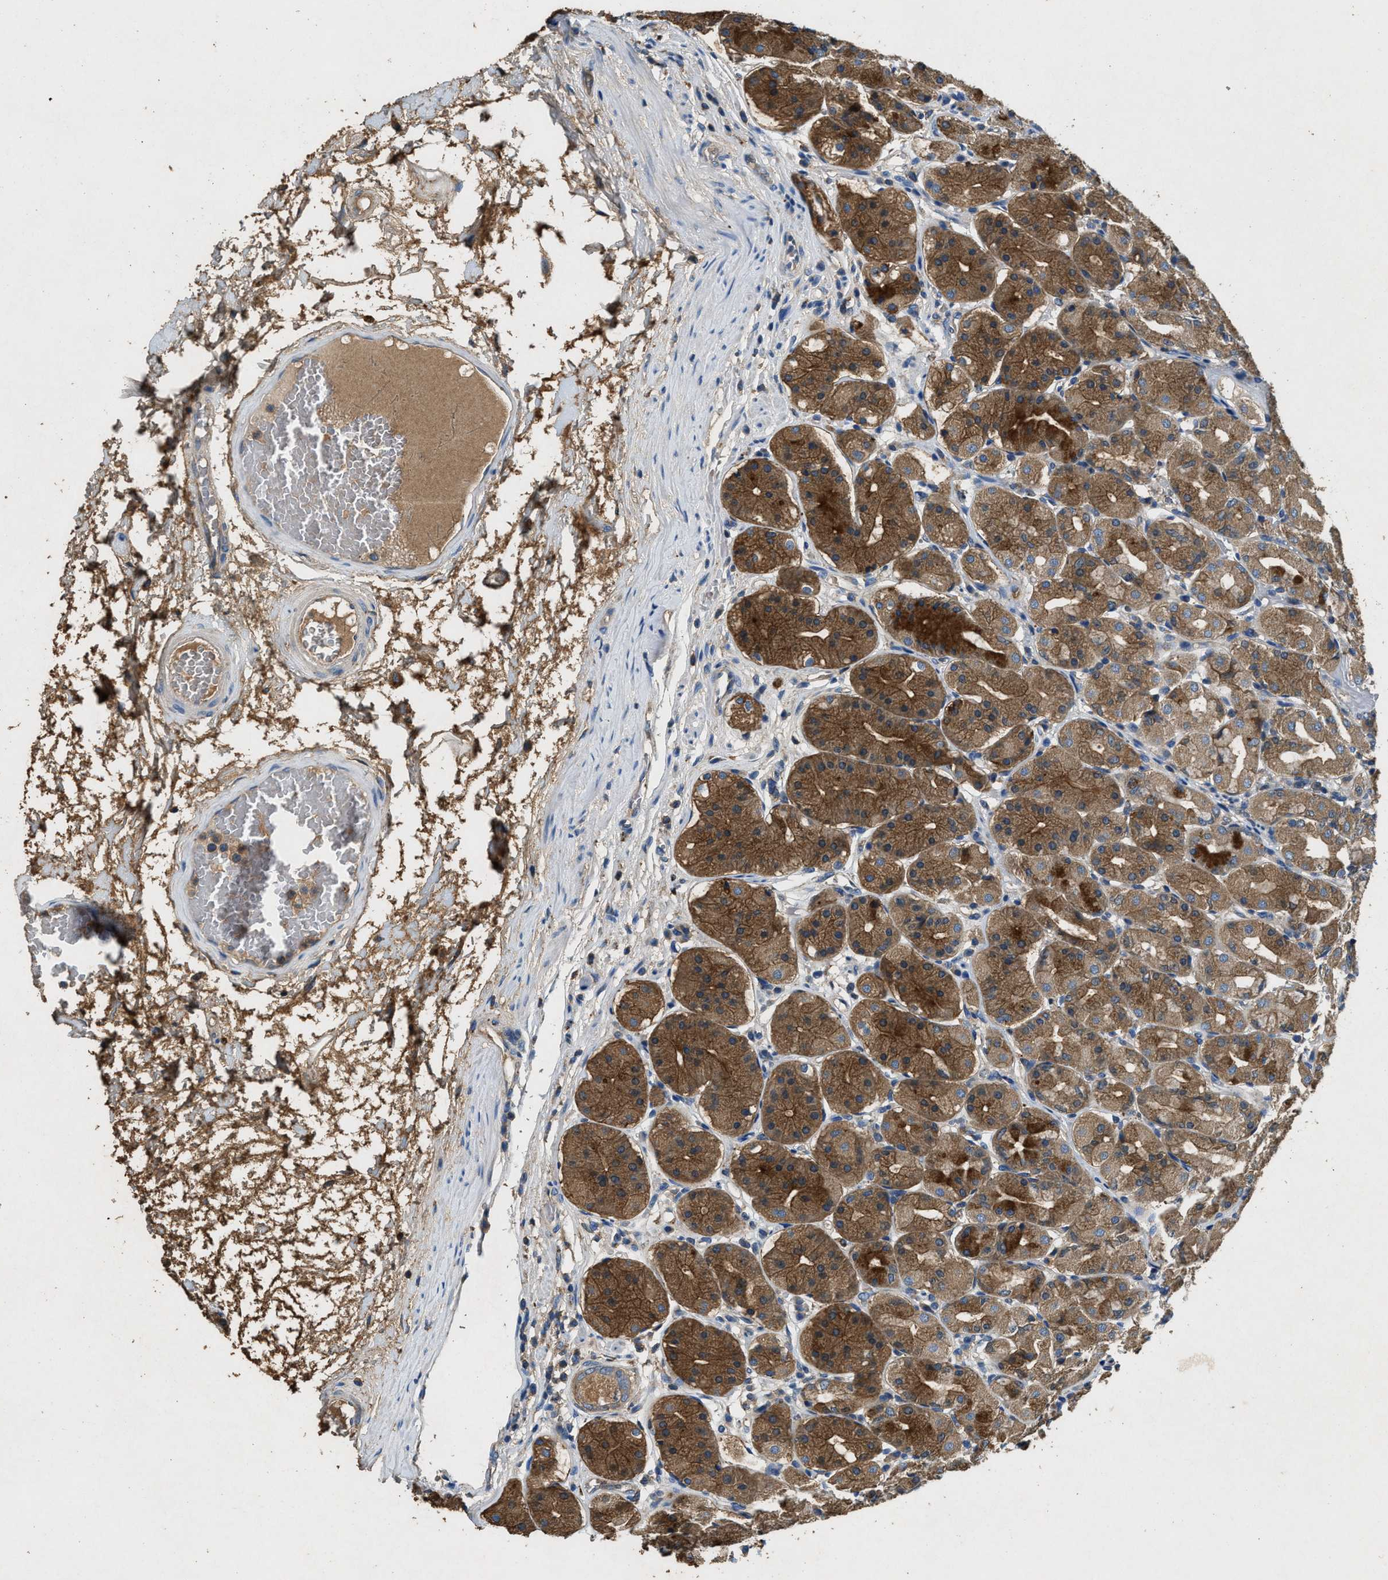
{"staining": {"intensity": "strong", "quantity": ">75%", "location": "cytoplasmic/membranous"}, "tissue": "stomach", "cell_type": "Glandular cells", "image_type": "normal", "snomed": [{"axis": "morphology", "description": "Normal tissue, NOS"}, {"axis": "topography", "description": "Stomach"}, {"axis": "topography", "description": "Stomach, lower"}], "caption": "IHC (DAB (3,3'-diaminobenzidine)) staining of normal human stomach demonstrates strong cytoplasmic/membranous protein expression in about >75% of glandular cells.", "gene": "BLOC1S1", "patient": {"sex": "female", "age": 56}}